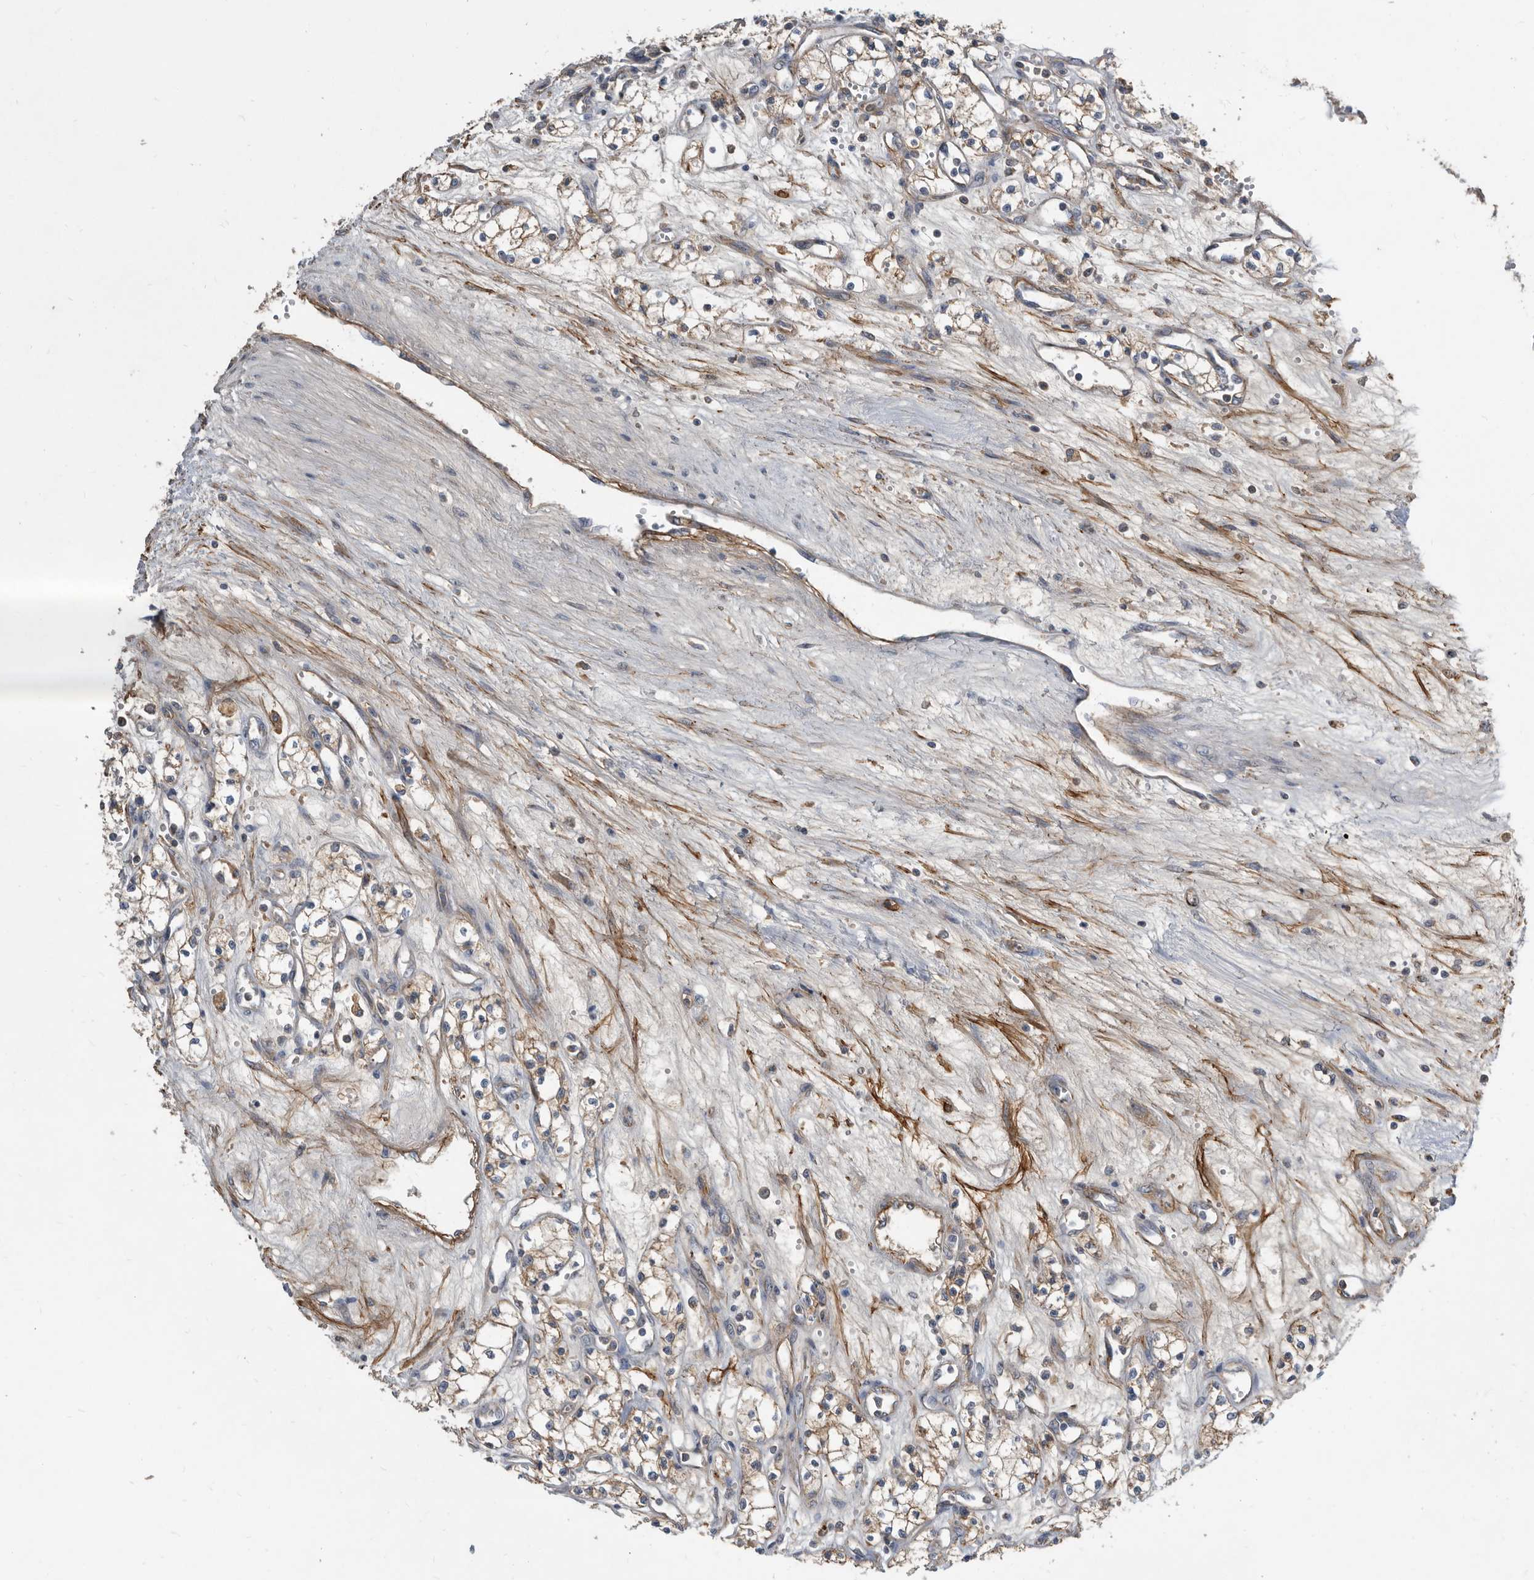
{"staining": {"intensity": "moderate", "quantity": ">75%", "location": "cytoplasmic/membranous"}, "tissue": "renal cancer", "cell_type": "Tumor cells", "image_type": "cancer", "snomed": [{"axis": "morphology", "description": "Adenocarcinoma, NOS"}, {"axis": "topography", "description": "Kidney"}], "caption": "The immunohistochemical stain shows moderate cytoplasmic/membranous expression in tumor cells of renal cancer (adenocarcinoma) tissue.", "gene": "PI15", "patient": {"sex": "male", "age": 59}}